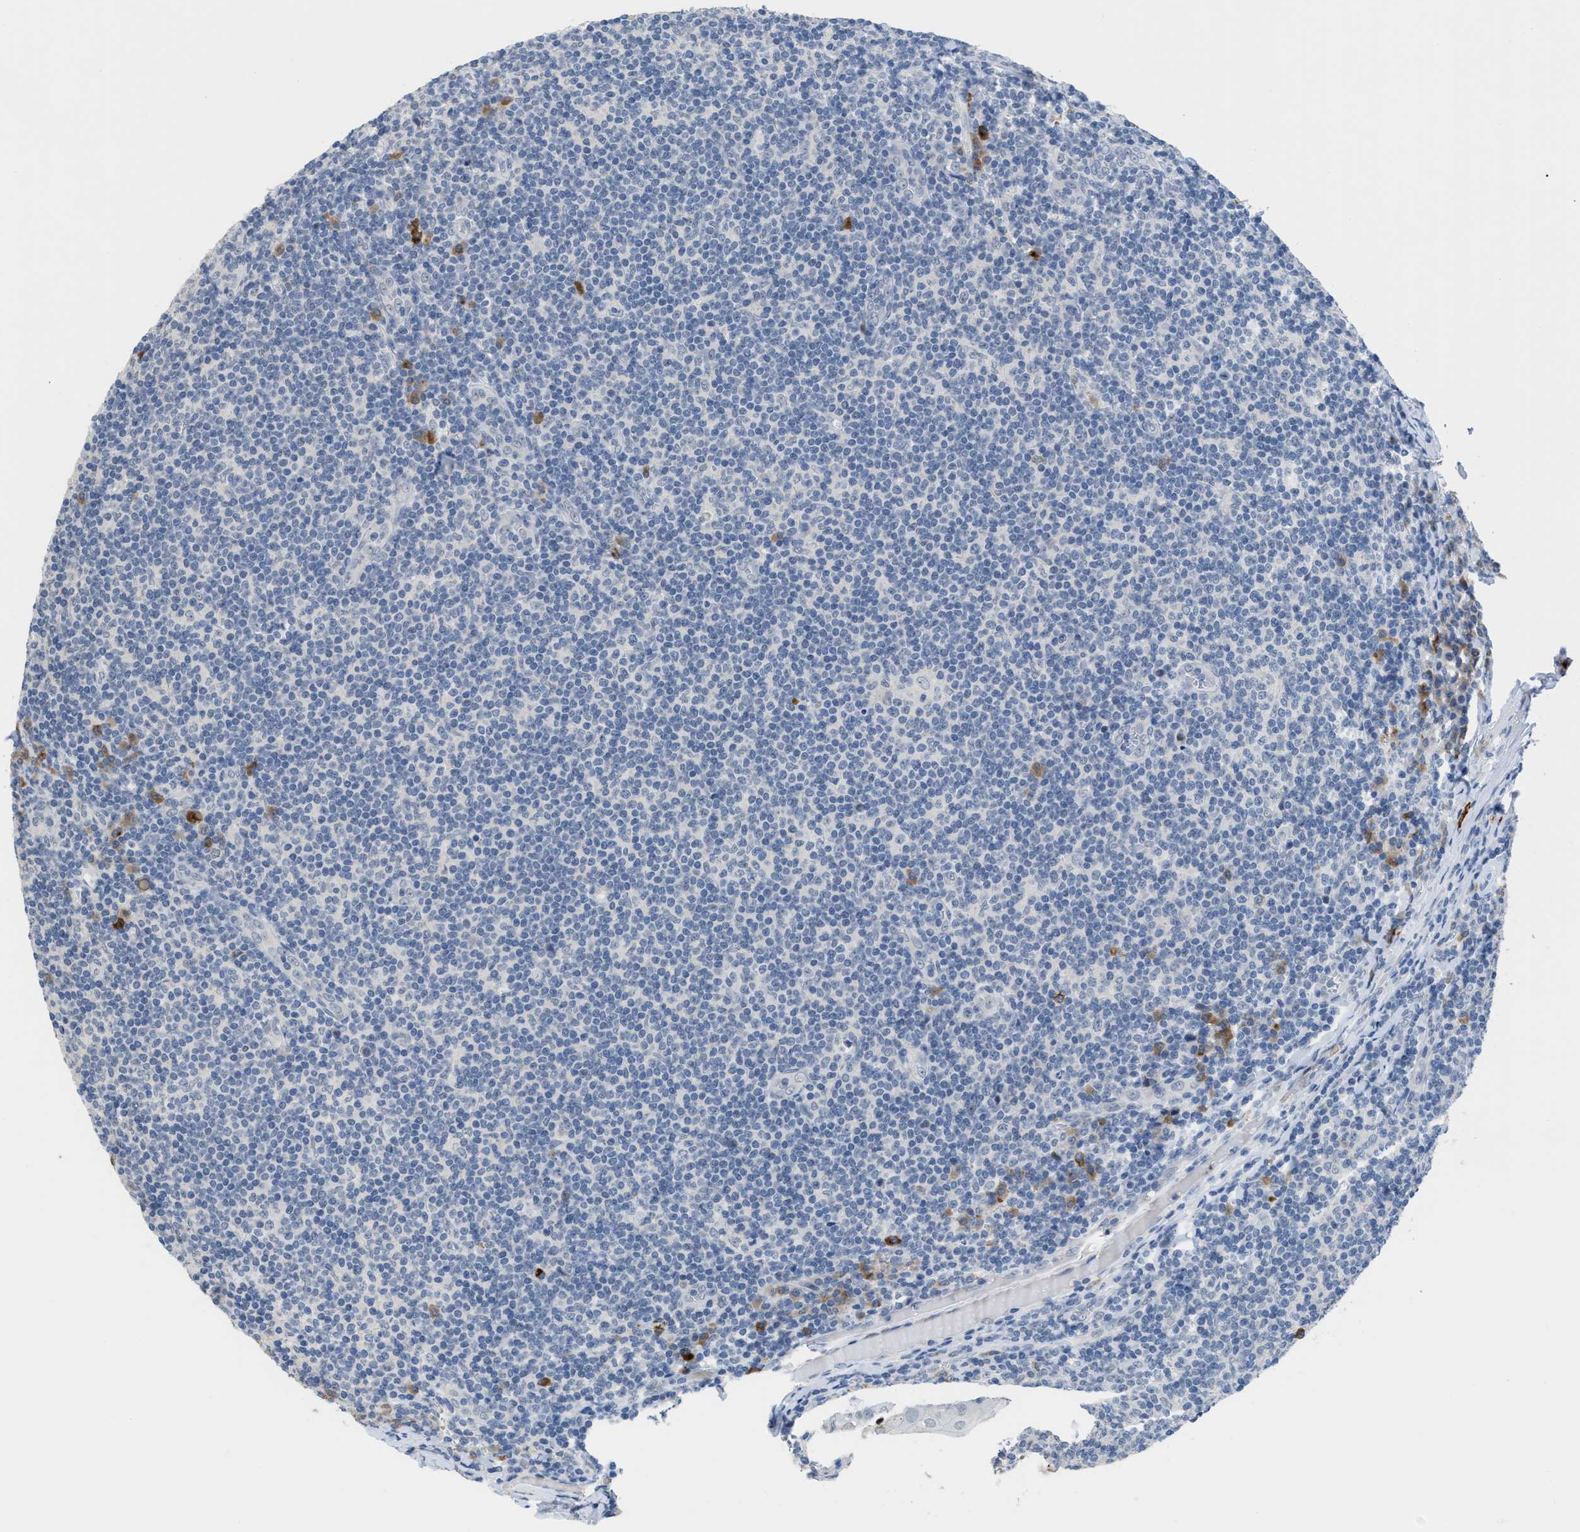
{"staining": {"intensity": "negative", "quantity": "none", "location": "none"}, "tissue": "tonsil", "cell_type": "Germinal center cells", "image_type": "normal", "snomed": [{"axis": "morphology", "description": "Normal tissue, NOS"}, {"axis": "topography", "description": "Tonsil"}], "caption": "Tonsil was stained to show a protein in brown. There is no significant positivity in germinal center cells. (Stains: DAB (3,3'-diaminobenzidine) immunohistochemistry (IHC) with hematoxylin counter stain, Microscopy: brightfield microscopy at high magnification).", "gene": "OR9K2", "patient": {"sex": "male", "age": 37}}